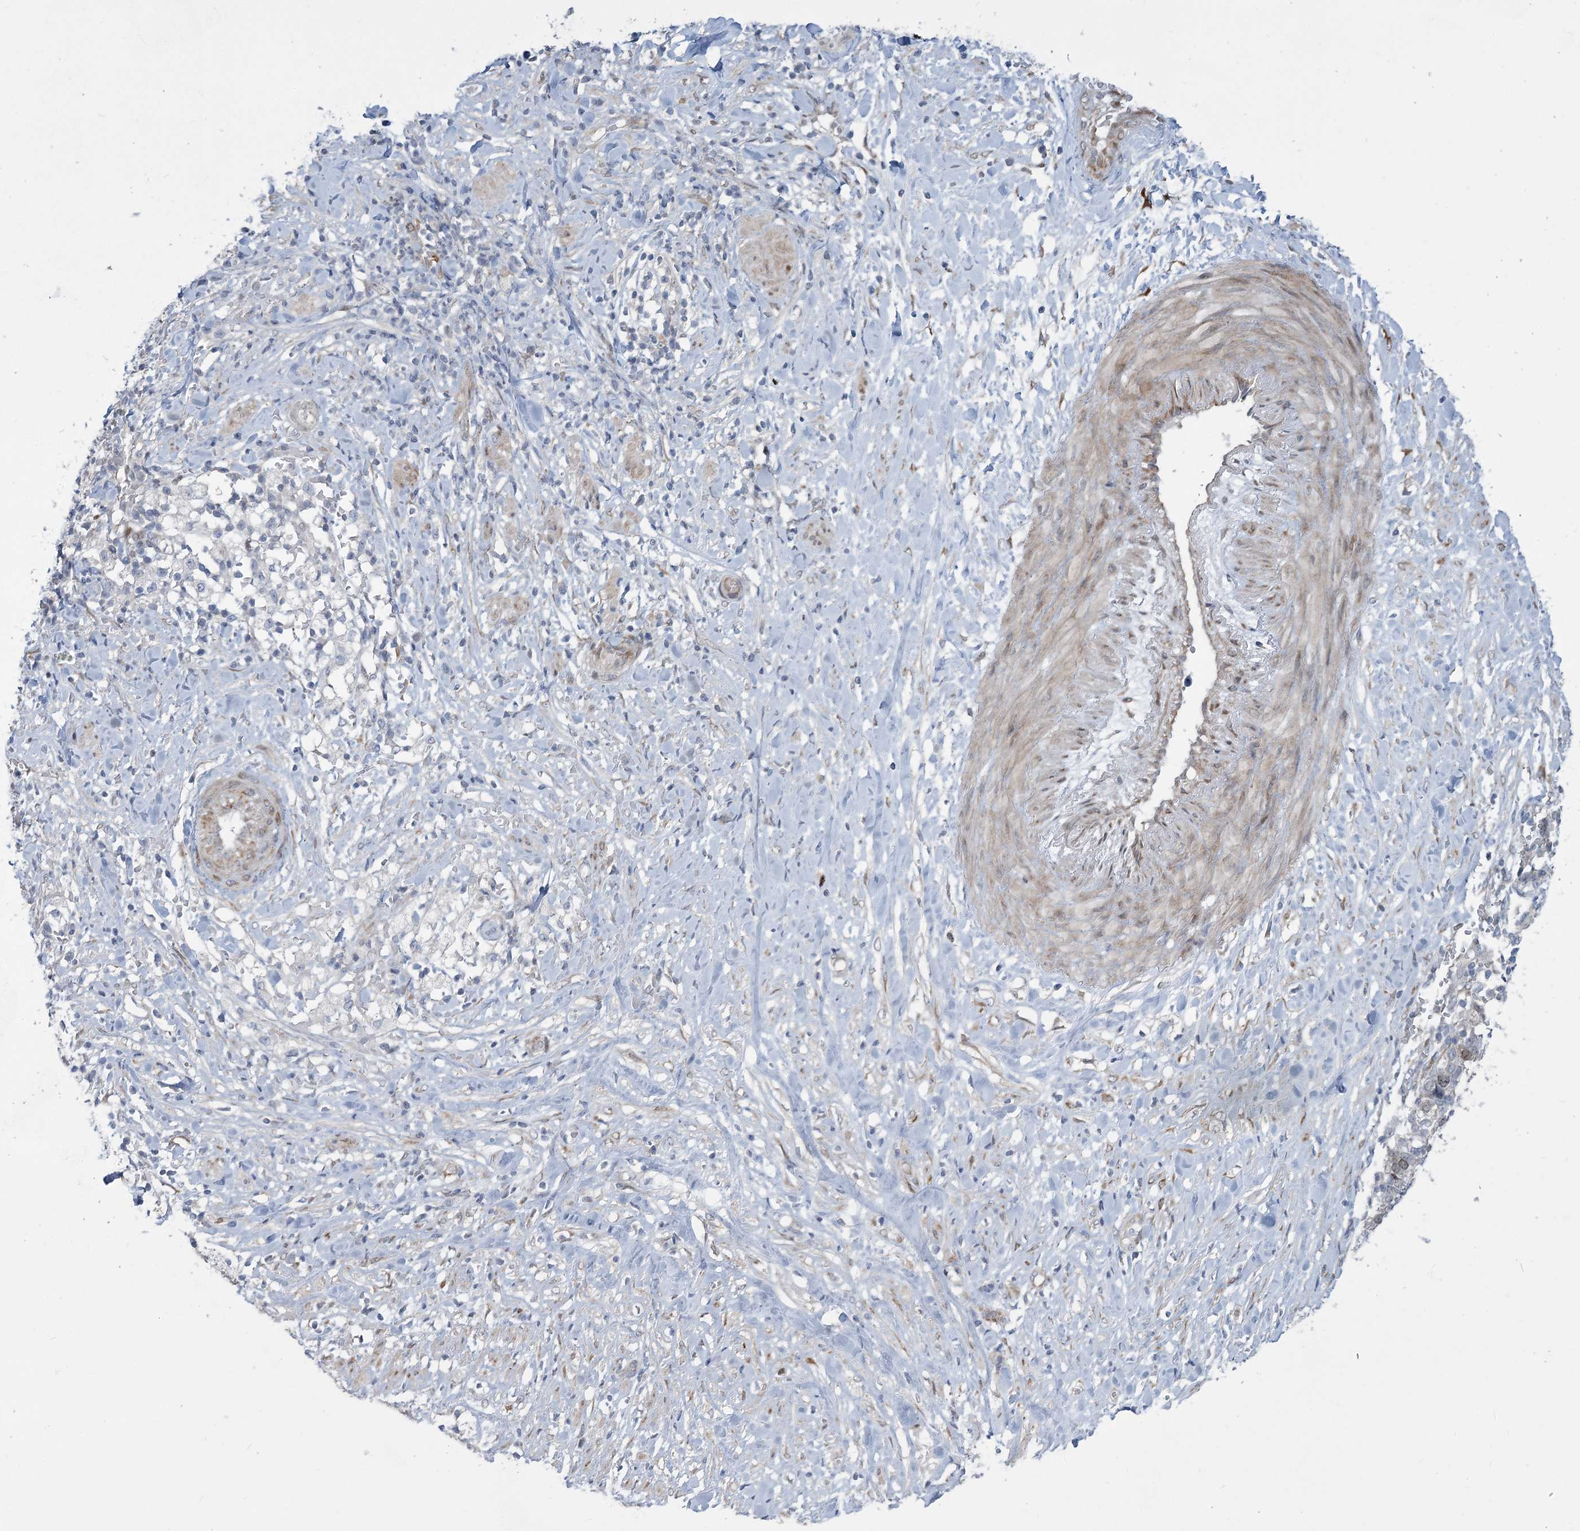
{"staining": {"intensity": "weak", "quantity": "25%-75%", "location": "nuclear"}, "tissue": "ovarian cancer", "cell_type": "Tumor cells", "image_type": "cancer", "snomed": [{"axis": "morphology", "description": "Cystadenocarcinoma, serous, NOS"}, {"axis": "topography", "description": "Ovary"}], "caption": "An immunohistochemistry (IHC) histopathology image of neoplastic tissue is shown. Protein staining in brown shows weak nuclear positivity in ovarian cancer (serous cystadenocarcinoma) within tumor cells.", "gene": "ABITRAM", "patient": {"sex": "female", "age": 59}}